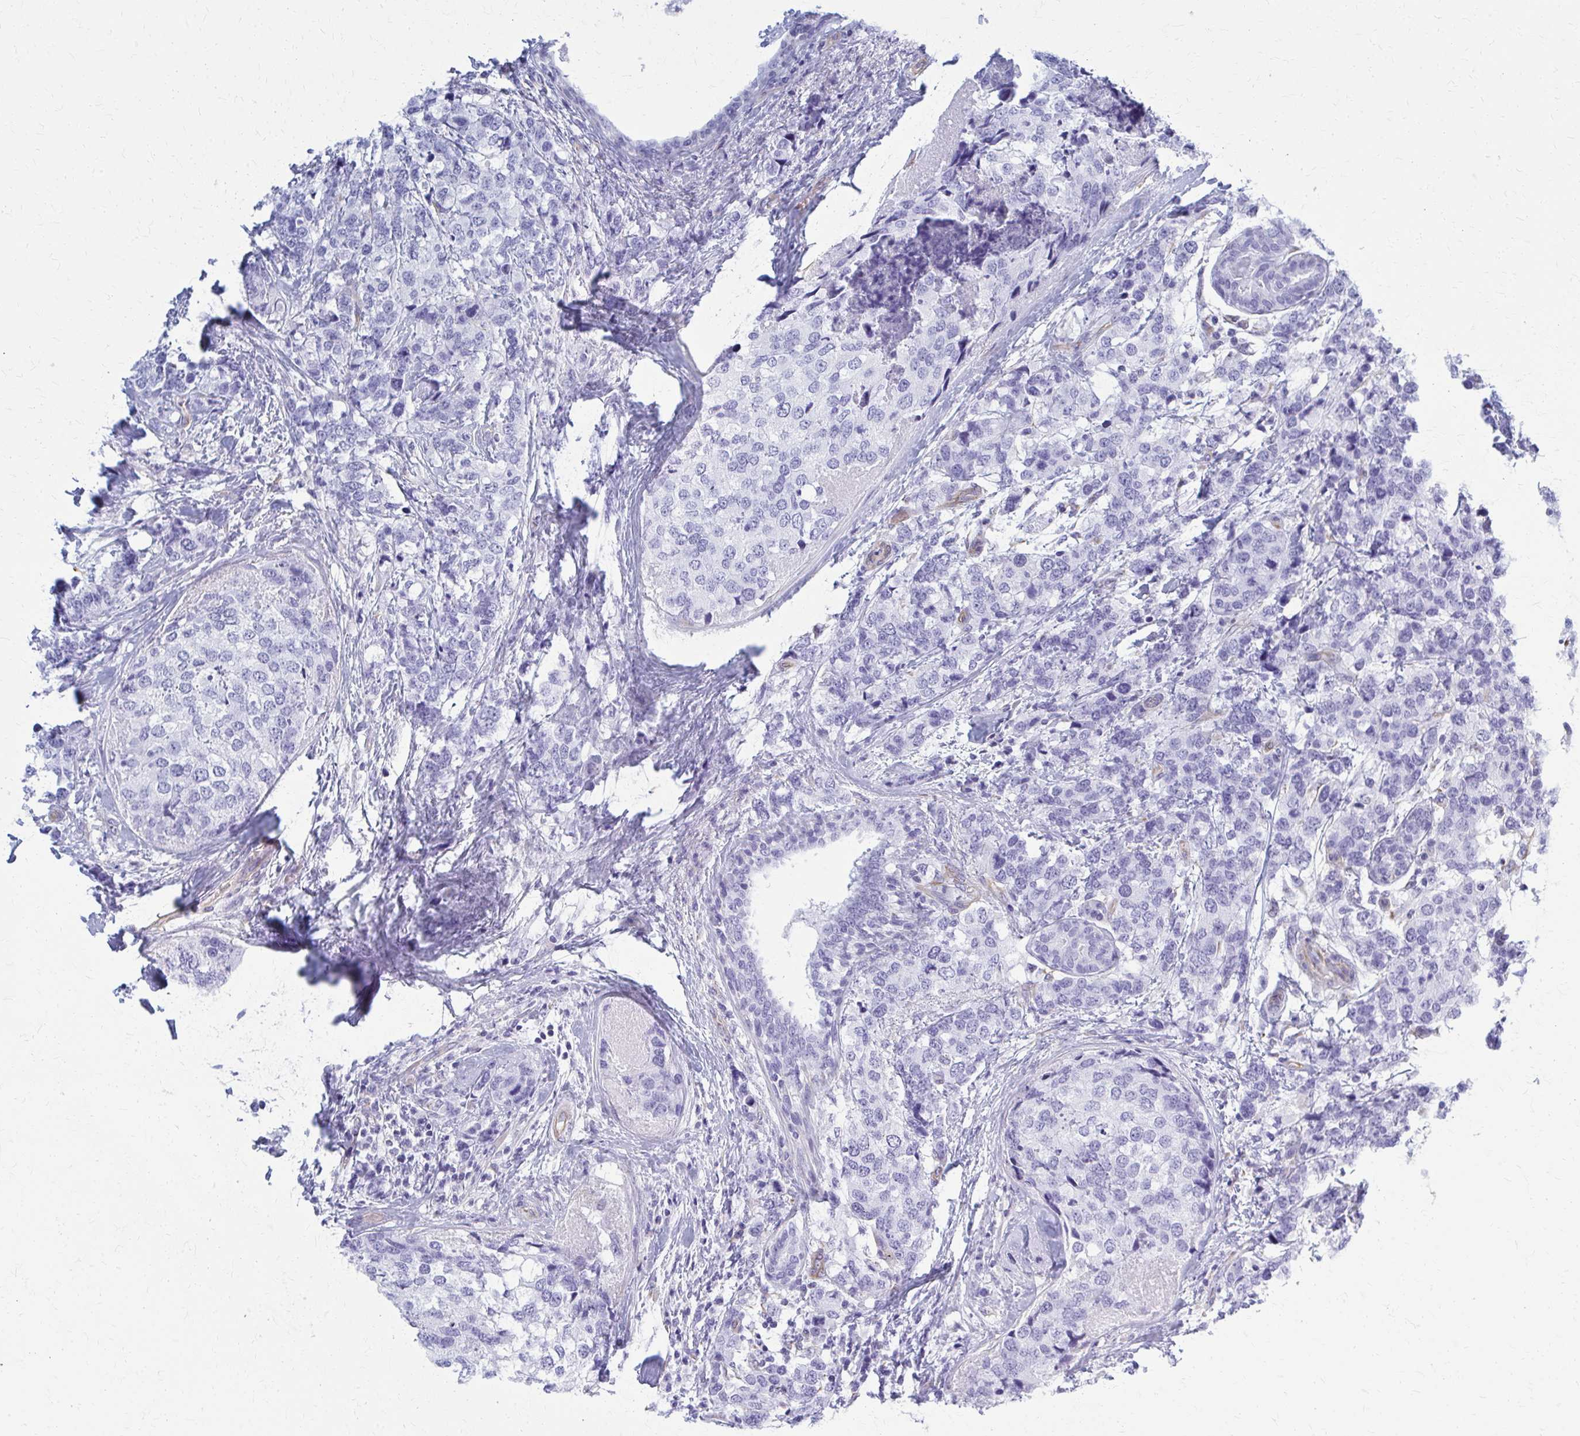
{"staining": {"intensity": "negative", "quantity": "none", "location": "none"}, "tissue": "breast cancer", "cell_type": "Tumor cells", "image_type": "cancer", "snomed": [{"axis": "morphology", "description": "Lobular carcinoma"}, {"axis": "topography", "description": "Breast"}], "caption": "Immunohistochemistry of lobular carcinoma (breast) displays no expression in tumor cells. (Brightfield microscopy of DAB IHC at high magnification).", "gene": "GFAP", "patient": {"sex": "female", "age": 59}}